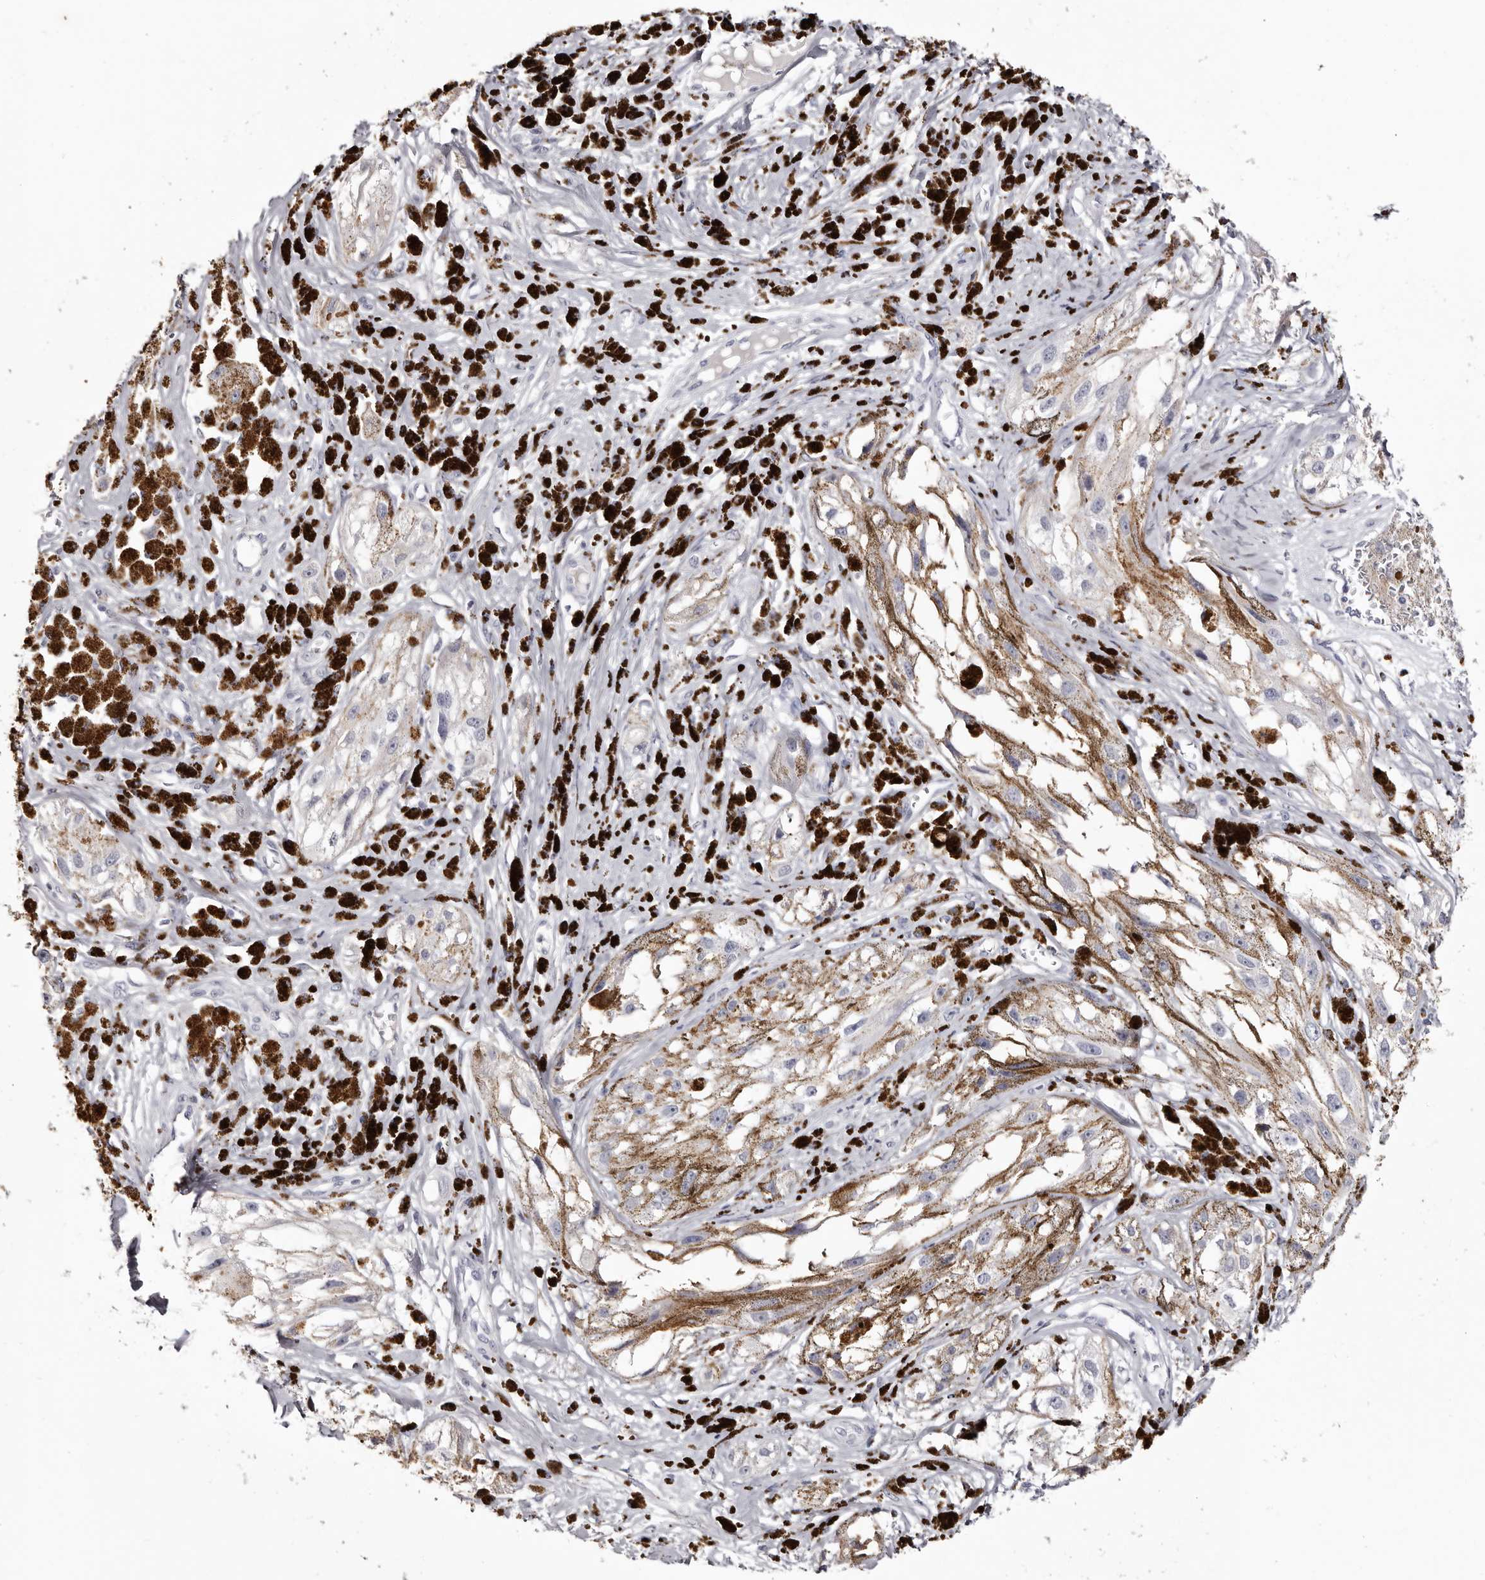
{"staining": {"intensity": "negative", "quantity": "none", "location": "none"}, "tissue": "melanoma", "cell_type": "Tumor cells", "image_type": "cancer", "snomed": [{"axis": "morphology", "description": "Malignant melanoma, NOS"}, {"axis": "topography", "description": "Skin"}], "caption": "High magnification brightfield microscopy of melanoma stained with DAB (brown) and counterstained with hematoxylin (blue): tumor cells show no significant positivity. Nuclei are stained in blue.", "gene": "CA6", "patient": {"sex": "male", "age": 88}}